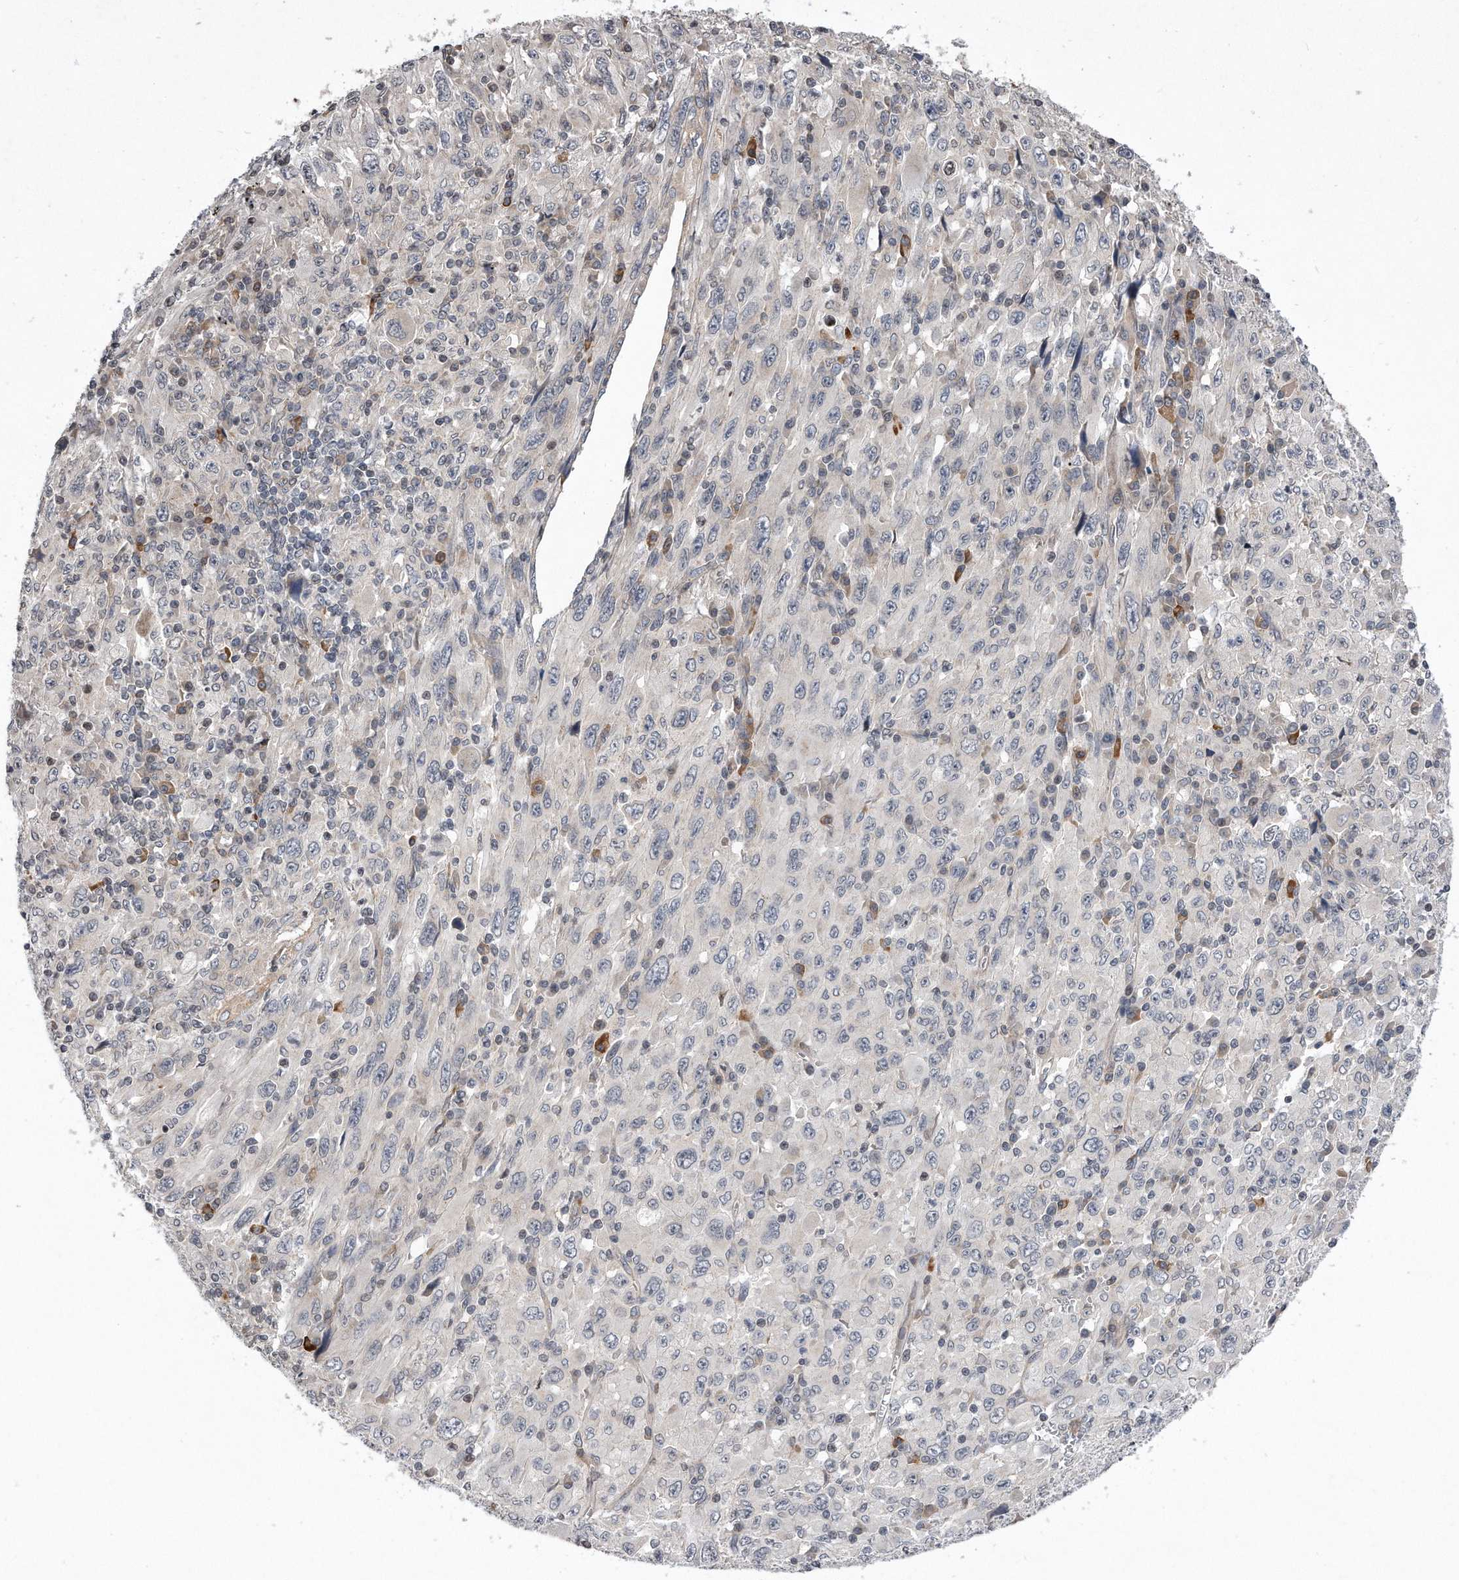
{"staining": {"intensity": "negative", "quantity": "none", "location": "none"}, "tissue": "melanoma", "cell_type": "Tumor cells", "image_type": "cancer", "snomed": [{"axis": "morphology", "description": "Malignant melanoma, Metastatic site"}, {"axis": "topography", "description": "Skin"}], "caption": "DAB immunohistochemical staining of malignant melanoma (metastatic site) reveals no significant expression in tumor cells.", "gene": "DAB1", "patient": {"sex": "female", "age": 56}}